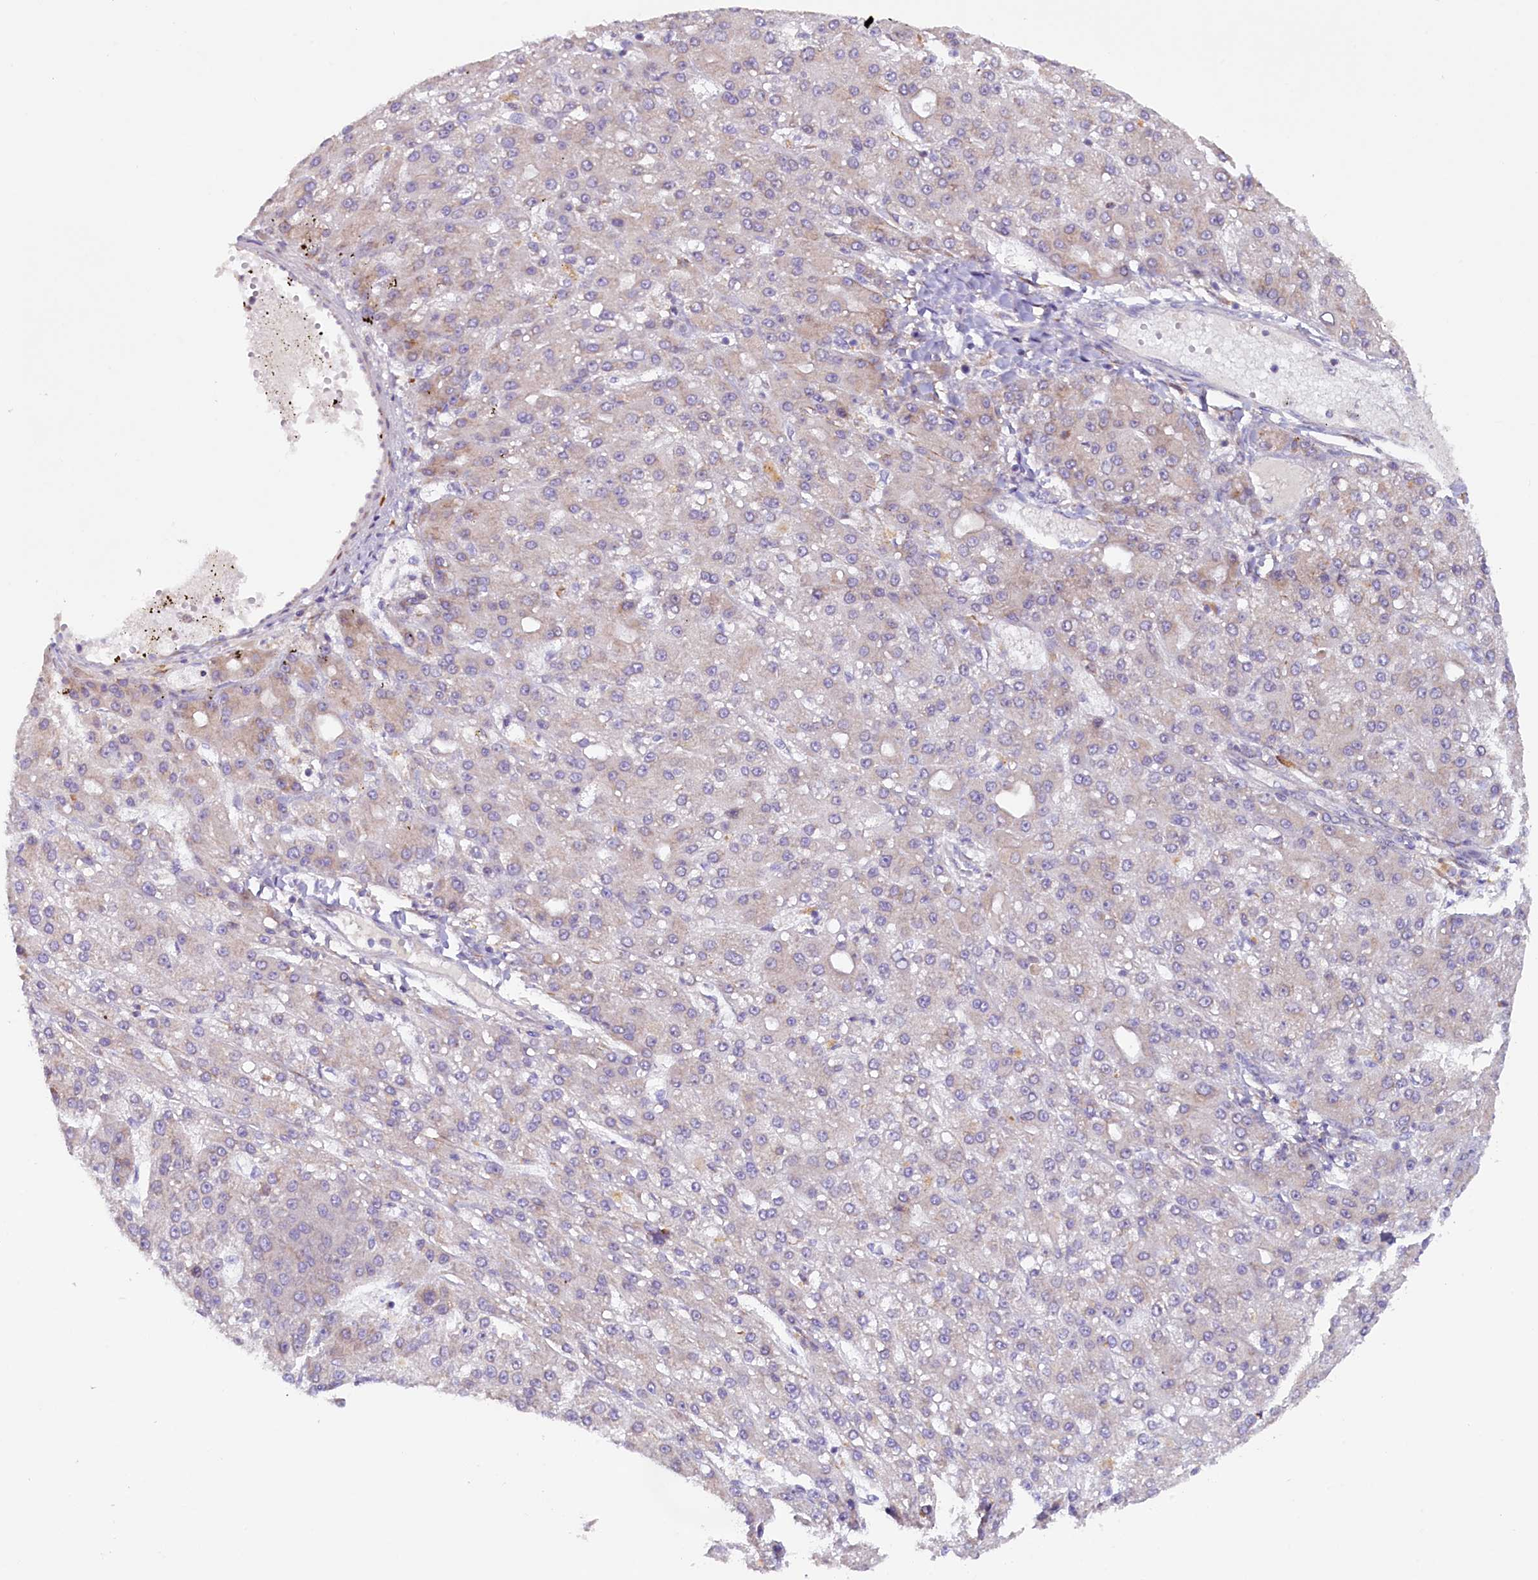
{"staining": {"intensity": "weak", "quantity": "<25%", "location": "cytoplasmic/membranous"}, "tissue": "liver cancer", "cell_type": "Tumor cells", "image_type": "cancer", "snomed": [{"axis": "morphology", "description": "Carcinoma, Hepatocellular, NOS"}, {"axis": "topography", "description": "Liver"}], "caption": "High magnification brightfield microscopy of liver cancer (hepatocellular carcinoma) stained with DAB (3,3'-diaminobenzidine) (brown) and counterstained with hematoxylin (blue): tumor cells show no significant positivity.", "gene": "SSC5D", "patient": {"sex": "male", "age": 67}}